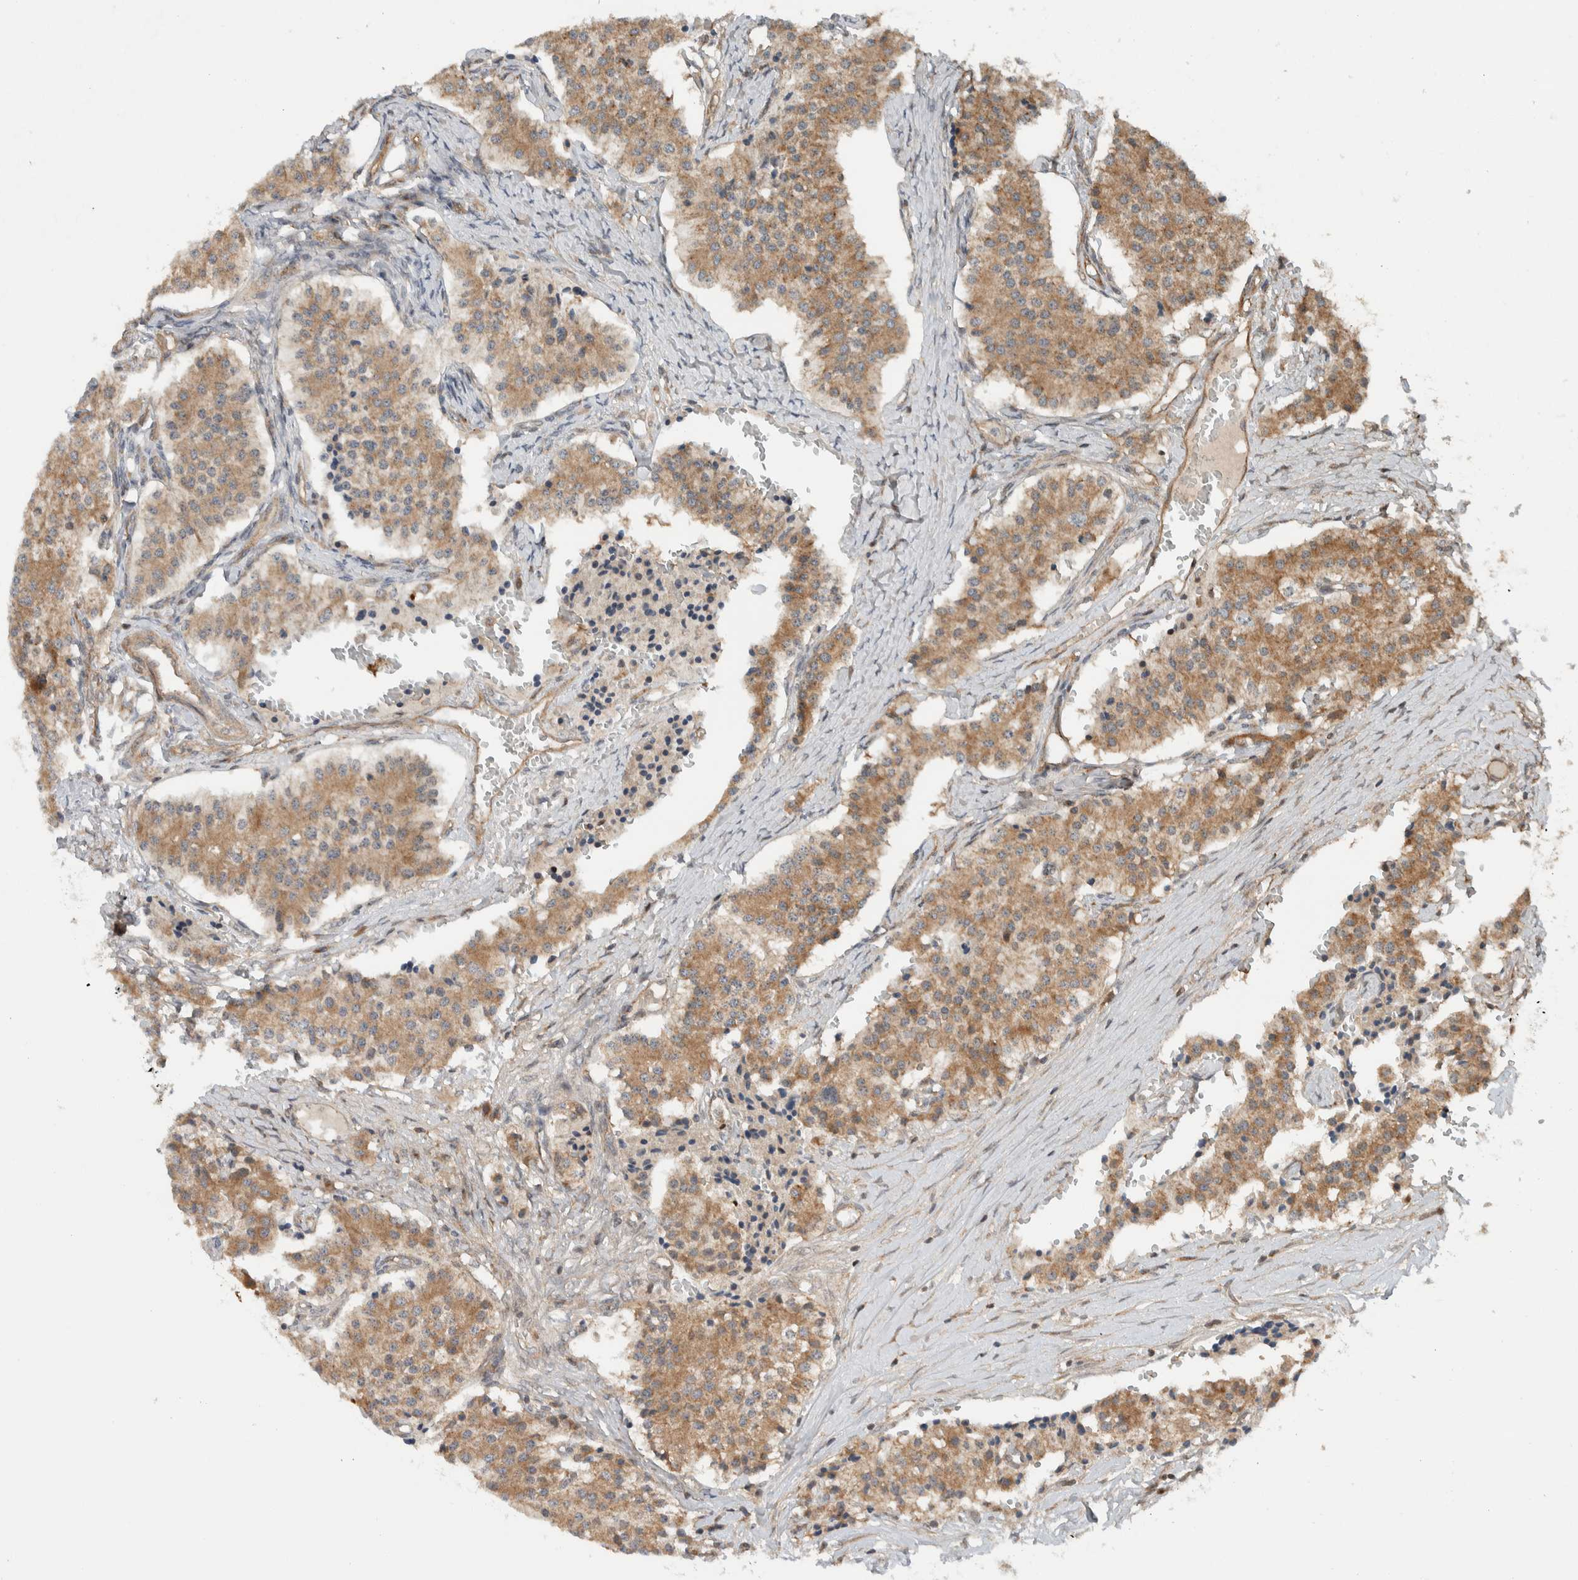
{"staining": {"intensity": "moderate", "quantity": ">75%", "location": "cytoplasmic/membranous"}, "tissue": "carcinoid", "cell_type": "Tumor cells", "image_type": "cancer", "snomed": [{"axis": "morphology", "description": "Carcinoid, malignant, NOS"}, {"axis": "topography", "description": "Colon"}], "caption": "IHC histopathology image of human carcinoid (malignant) stained for a protein (brown), which displays medium levels of moderate cytoplasmic/membranous positivity in about >75% of tumor cells.", "gene": "KLHL6", "patient": {"sex": "female", "age": 52}}